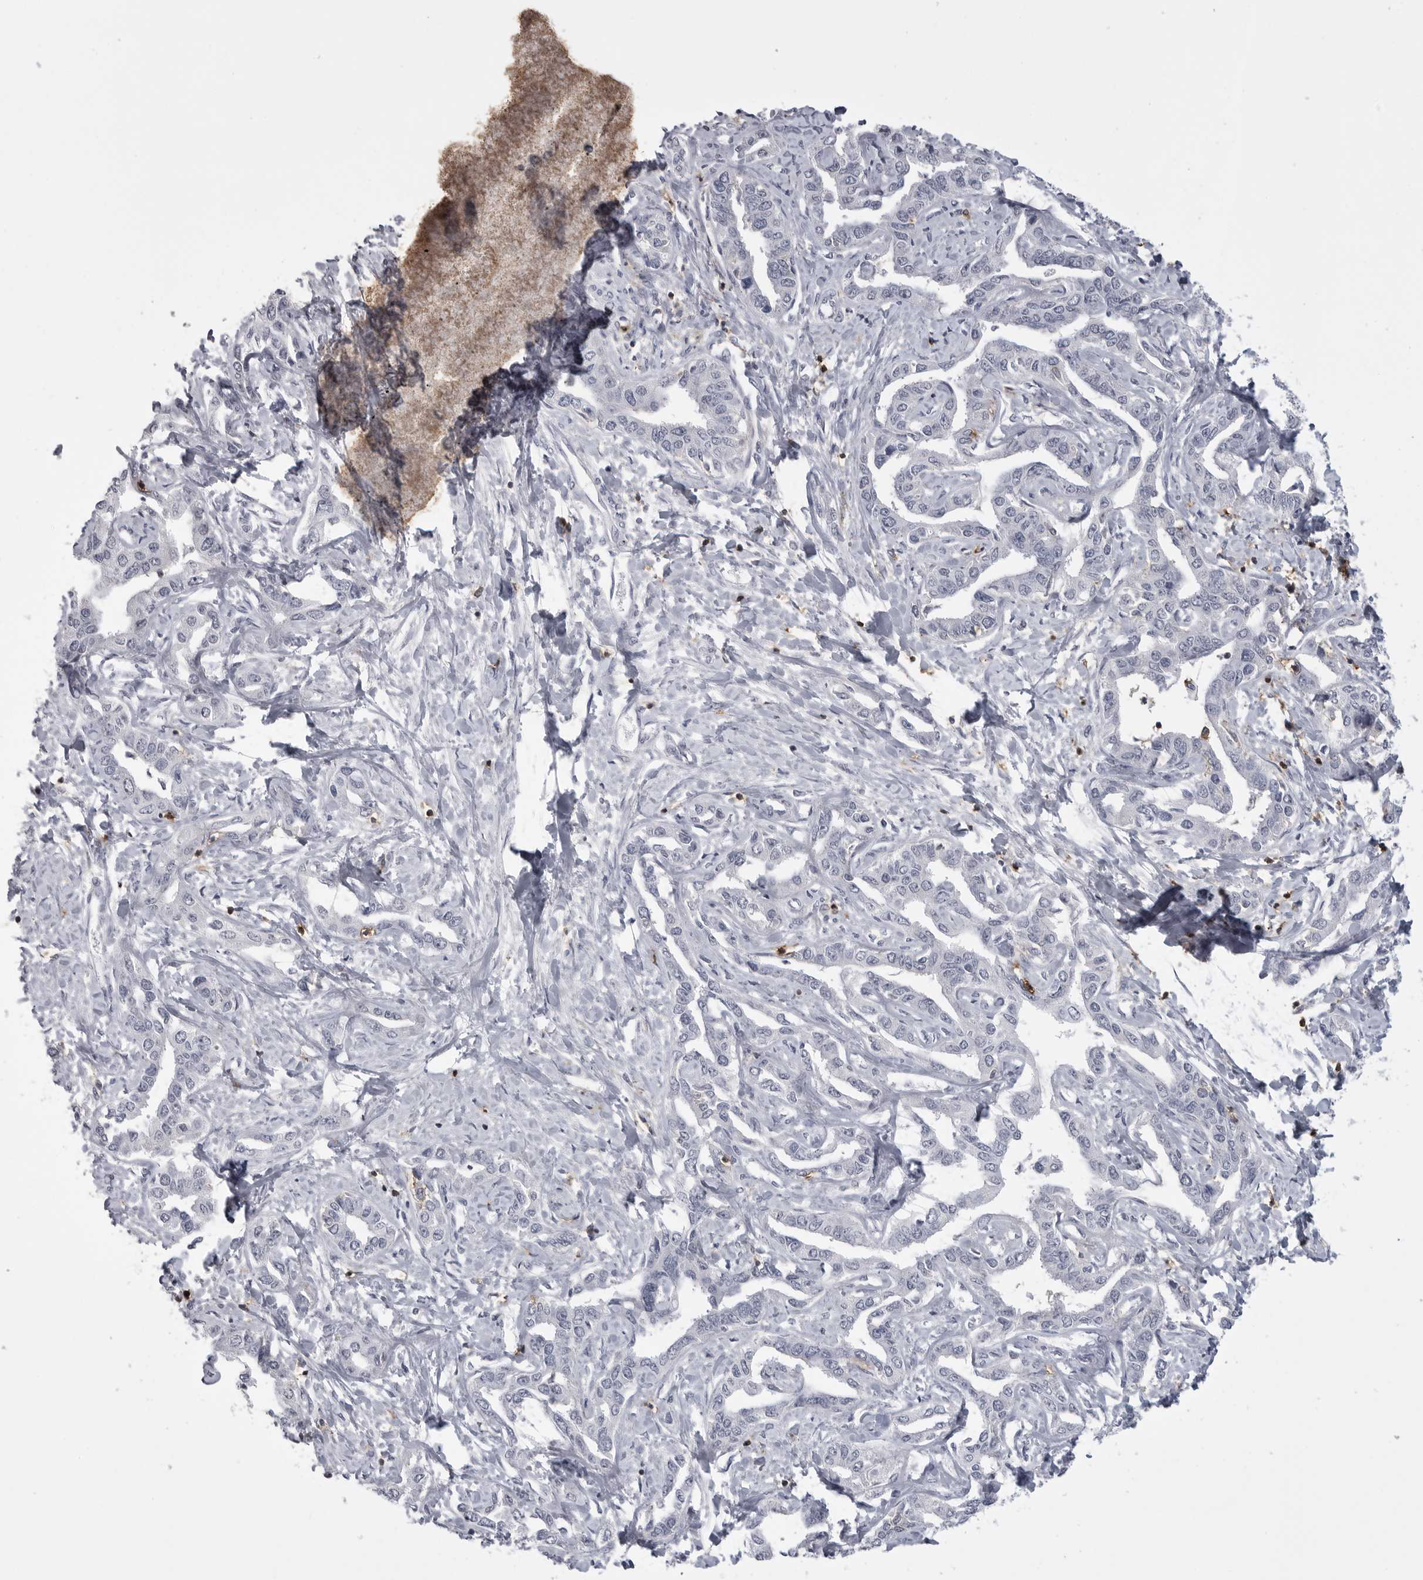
{"staining": {"intensity": "negative", "quantity": "none", "location": "none"}, "tissue": "liver cancer", "cell_type": "Tumor cells", "image_type": "cancer", "snomed": [{"axis": "morphology", "description": "Cholangiocarcinoma"}, {"axis": "topography", "description": "Liver"}], "caption": "Tumor cells are negative for brown protein staining in liver cancer.", "gene": "ITGAL", "patient": {"sex": "male", "age": 59}}